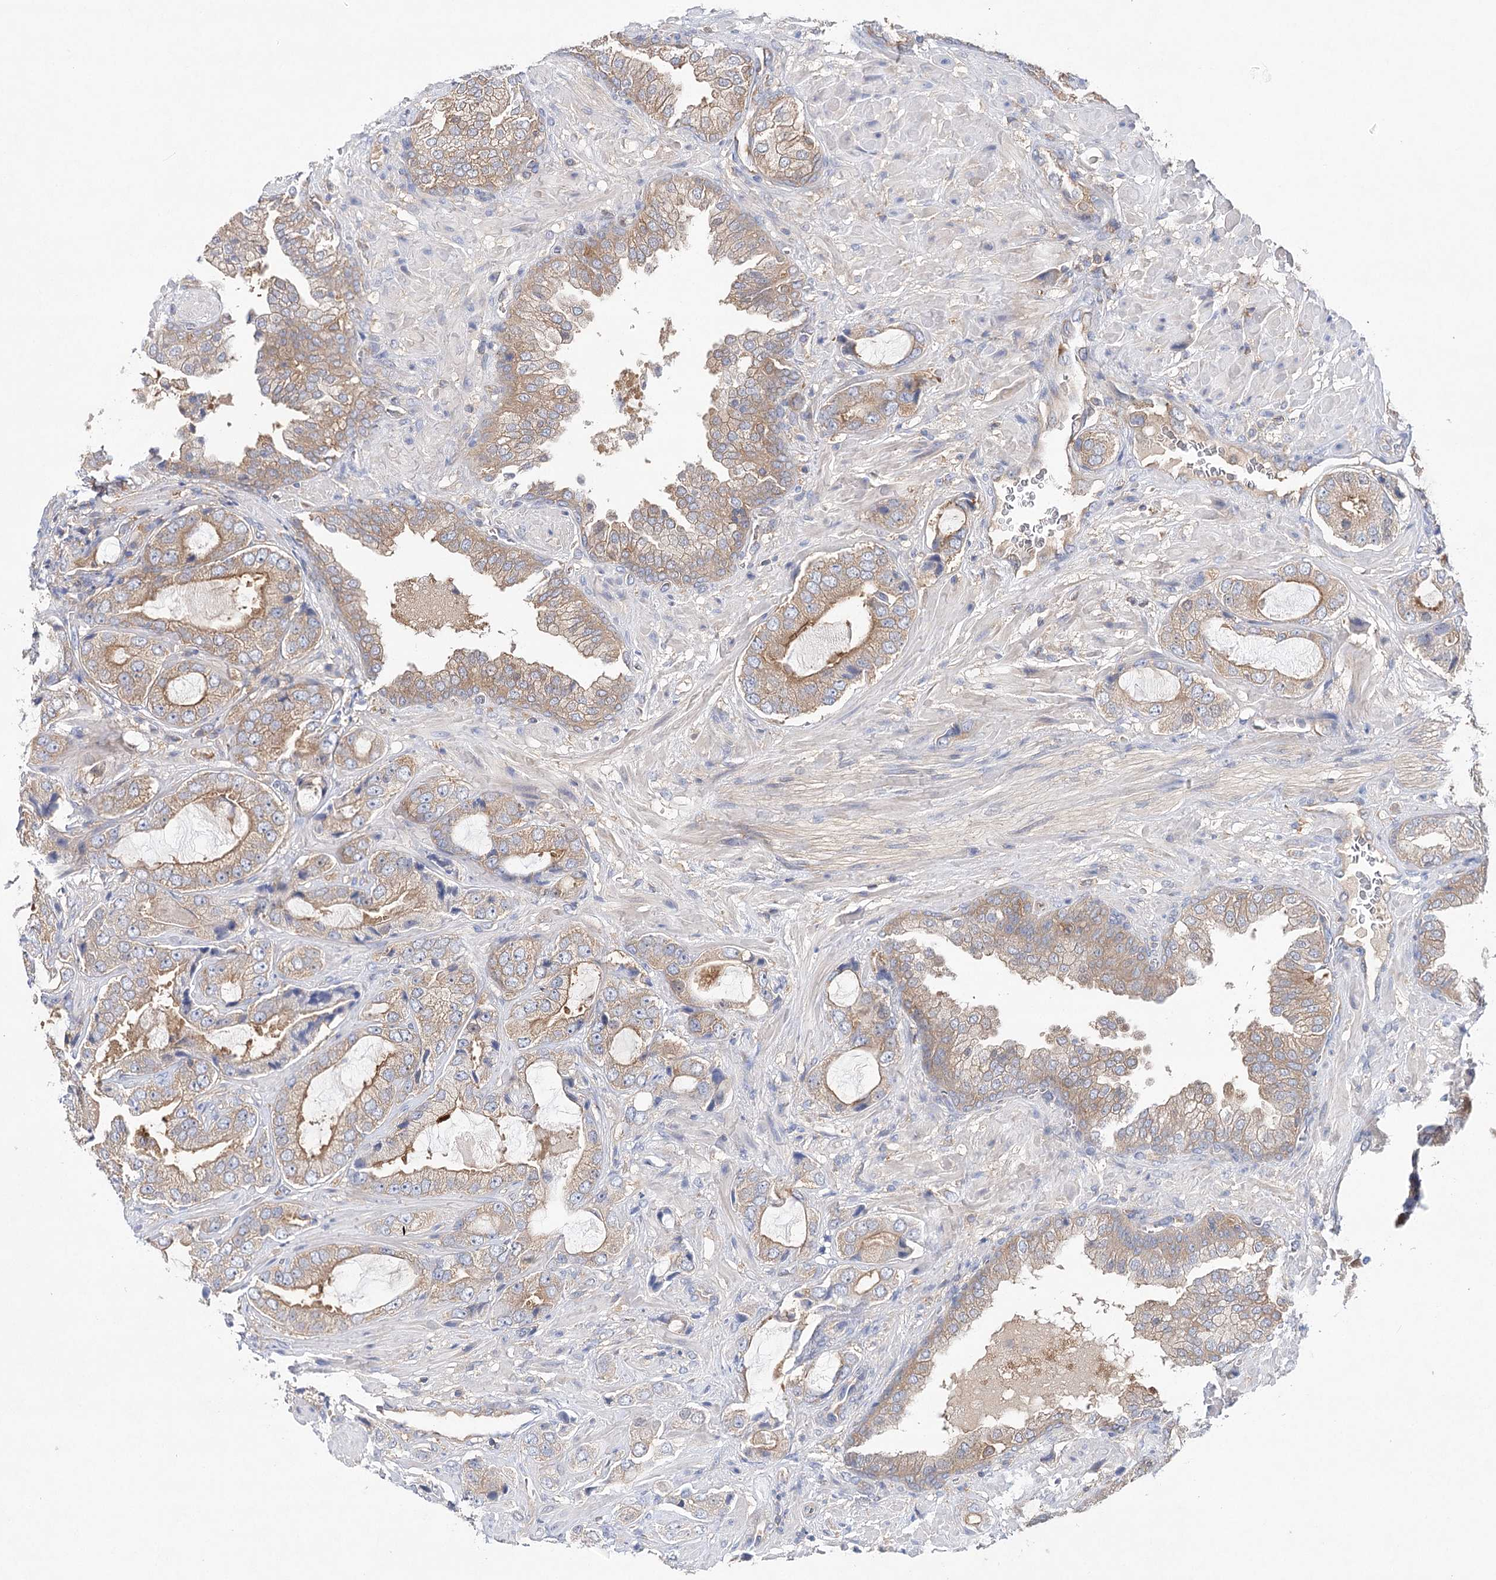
{"staining": {"intensity": "moderate", "quantity": "<25%", "location": "cytoplasmic/membranous"}, "tissue": "prostate cancer", "cell_type": "Tumor cells", "image_type": "cancer", "snomed": [{"axis": "morphology", "description": "Normal tissue, NOS"}, {"axis": "morphology", "description": "Adenocarcinoma, High grade"}, {"axis": "topography", "description": "Prostate"}, {"axis": "topography", "description": "Peripheral nerve tissue"}], "caption": "Prostate cancer stained with DAB (3,3'-diaminobenzidine) IHC displays low levels of moderate cytoplasmic/membranous expression in about <25% of tumor cells.", "gene": "ABRAXAS2", "patient": {"sex": "male", "age": 59}}